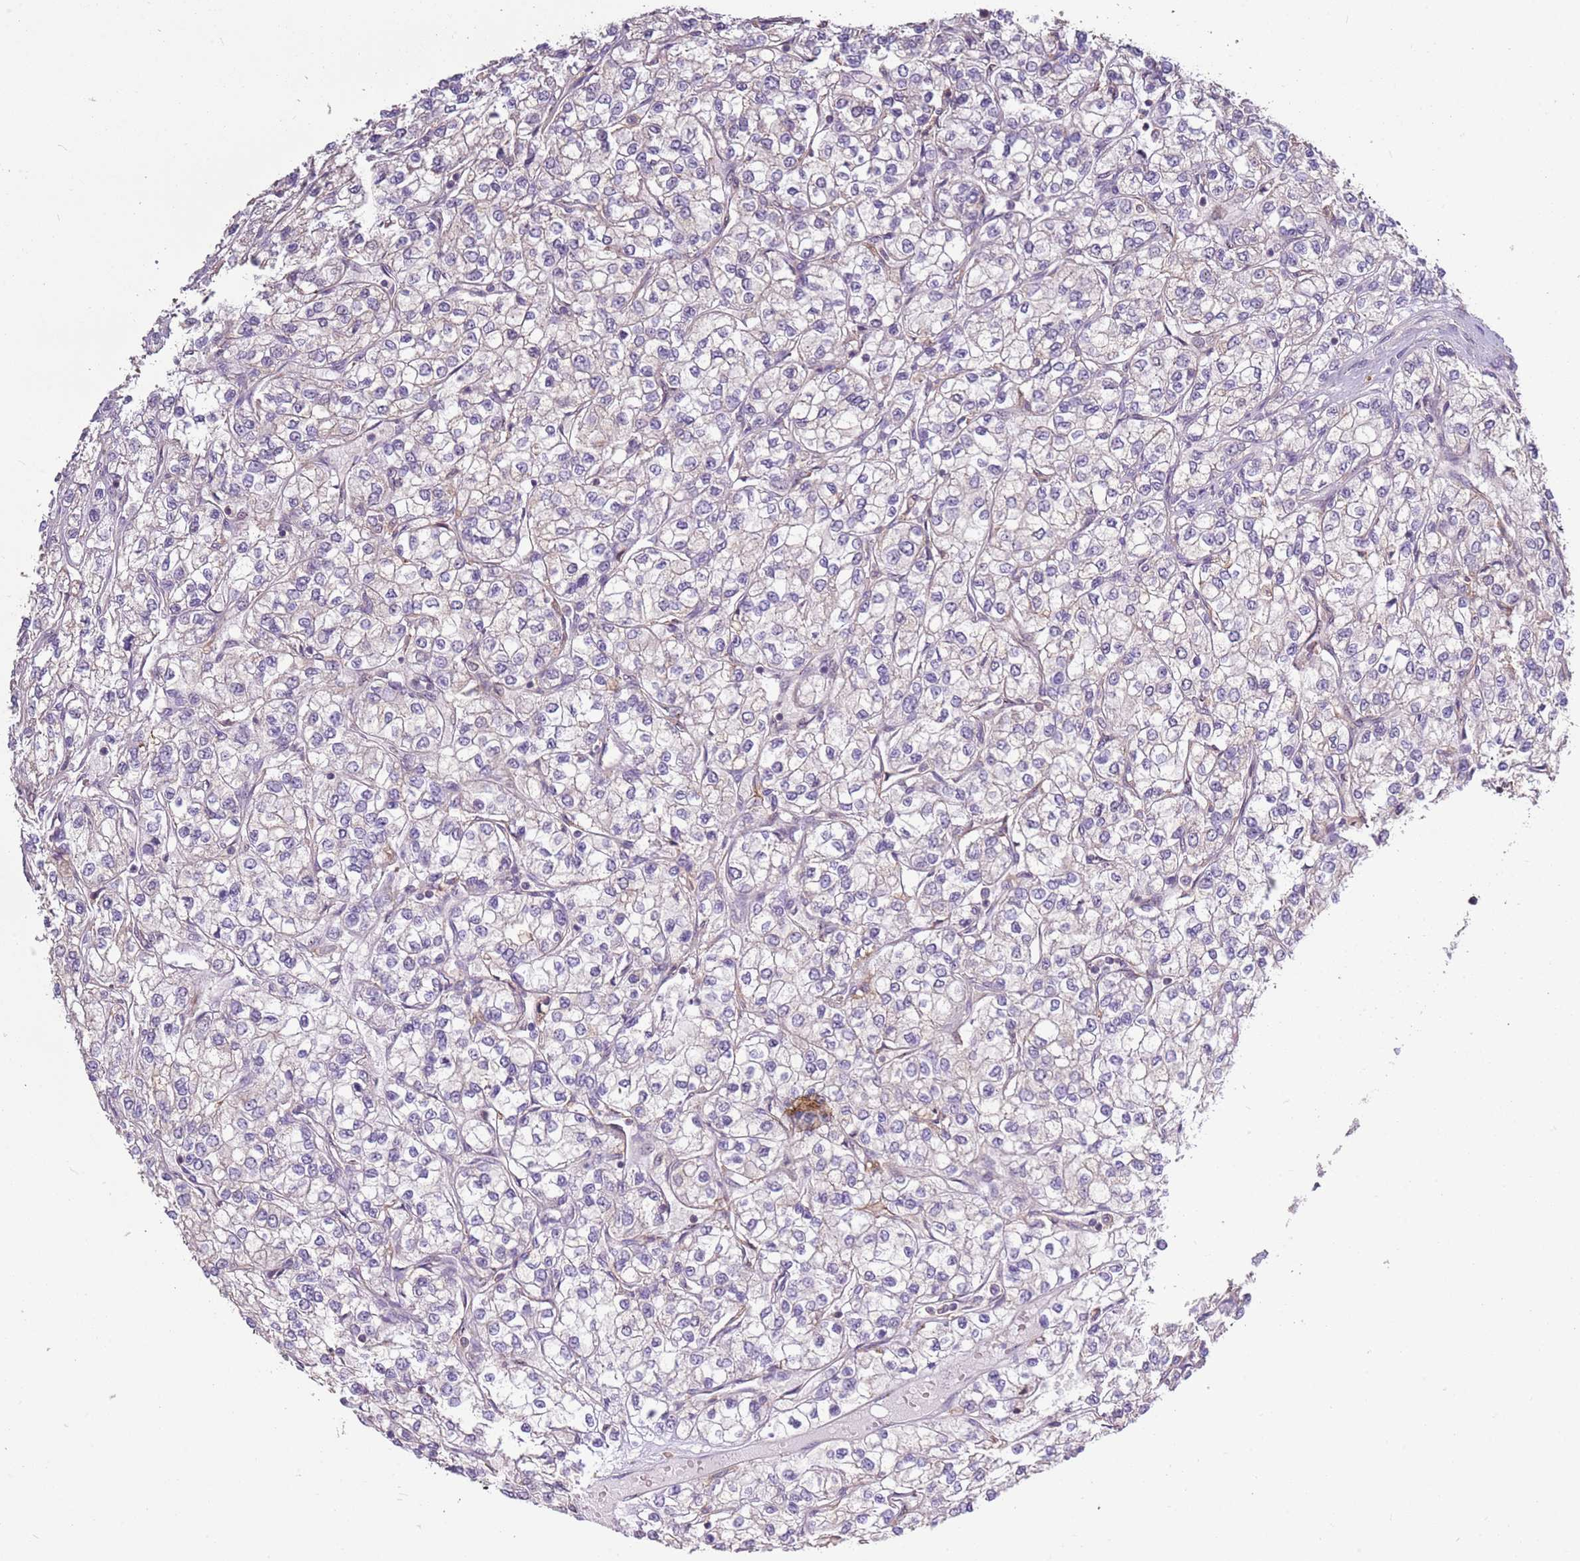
{"staining": {"intensity": "negative", "quantity": "none", "location": "none"}, "tissue": "renal cancer", "cell_type": "Tumor cells", "image_type": "cancer", "snomed": [{"axis": "morphology", "description": "Adenocarcinoma, NOS"}, {"axis": "topography", "description": "Kidney"}], "caption": "Immunohistochemistry (IHC) micrograph of renal adenocarcinoma stained for a protein (brown), which displays no staining in tumor cells.", "gene": "CAPN9", "patient": {"sex": "male", "age": 80}}